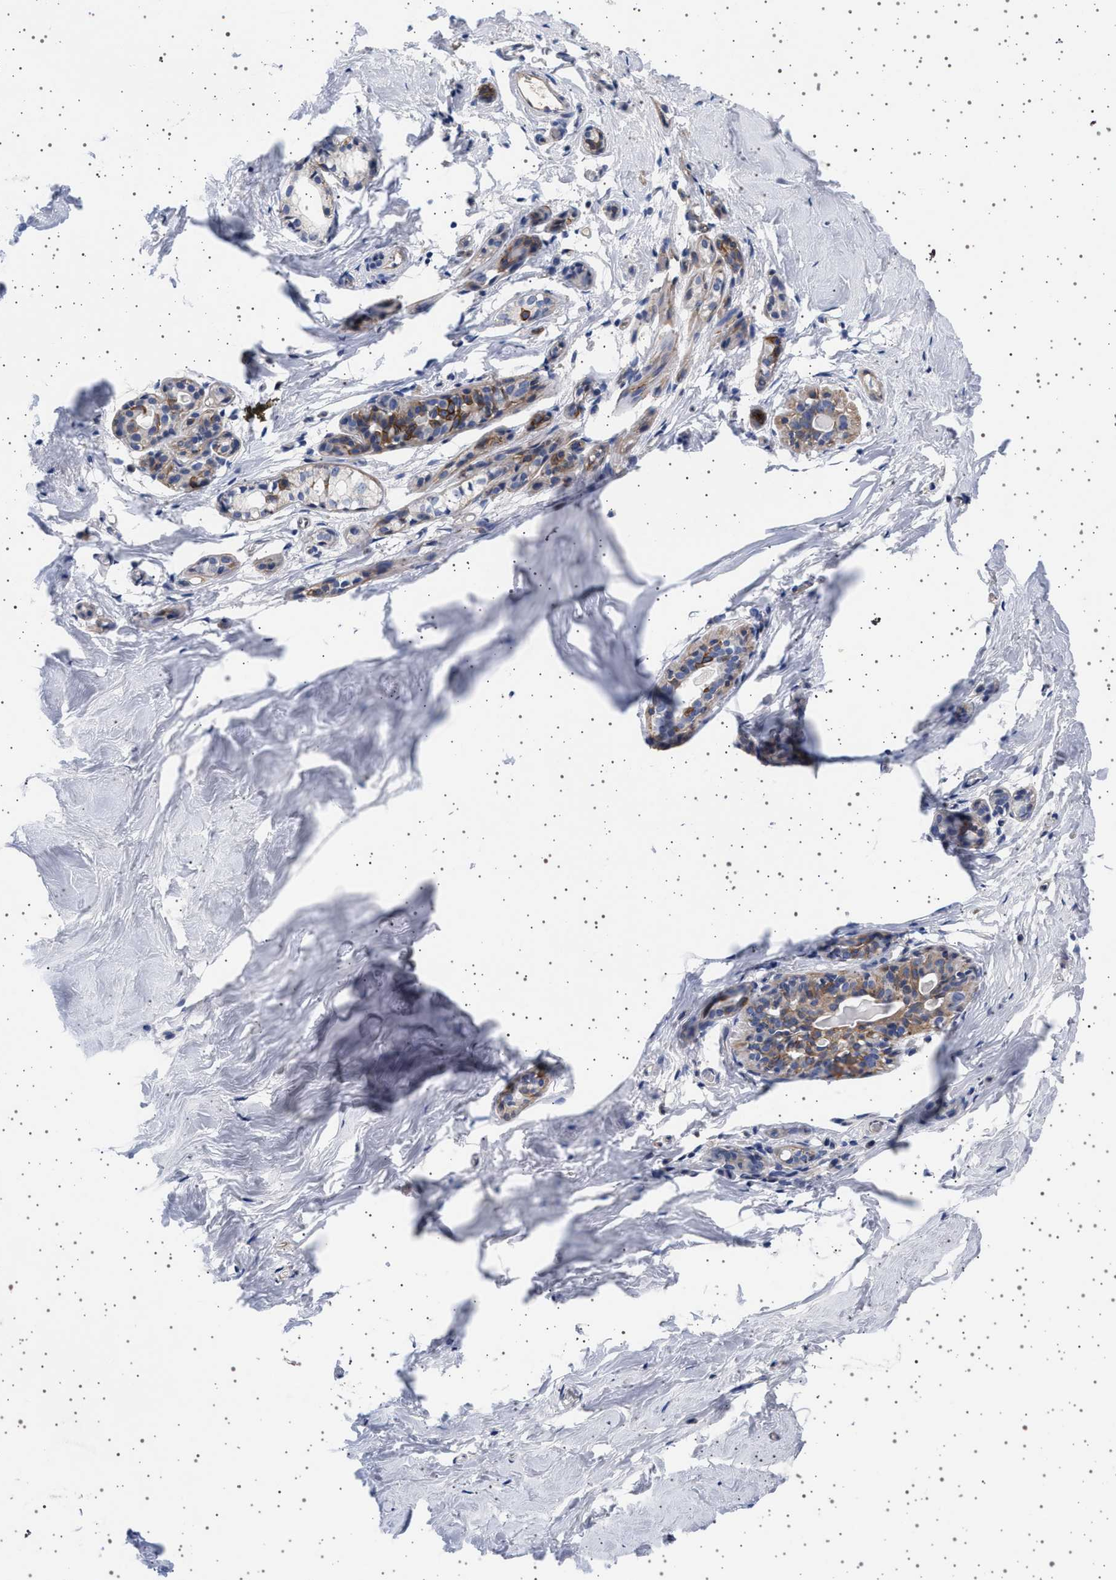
{"staining": {"intensity": "negative", "quantity": "none", "location": "none"}, "tissue": "breast", "cell_type": "Adipocytes", "image_type": "normal", "snomed": [{"axis": "morphology", "description": "Normal tissue, NOS"}, {"axis": "topography", "description": "Breast"}], "caption": "High power microscopy histopathology image of an IHC micrograph of unremarkable breast, revealing no significant staining in adipocytes.", "gene": "TRMT10B", "patient": {"sex": "female", "age": 62}}